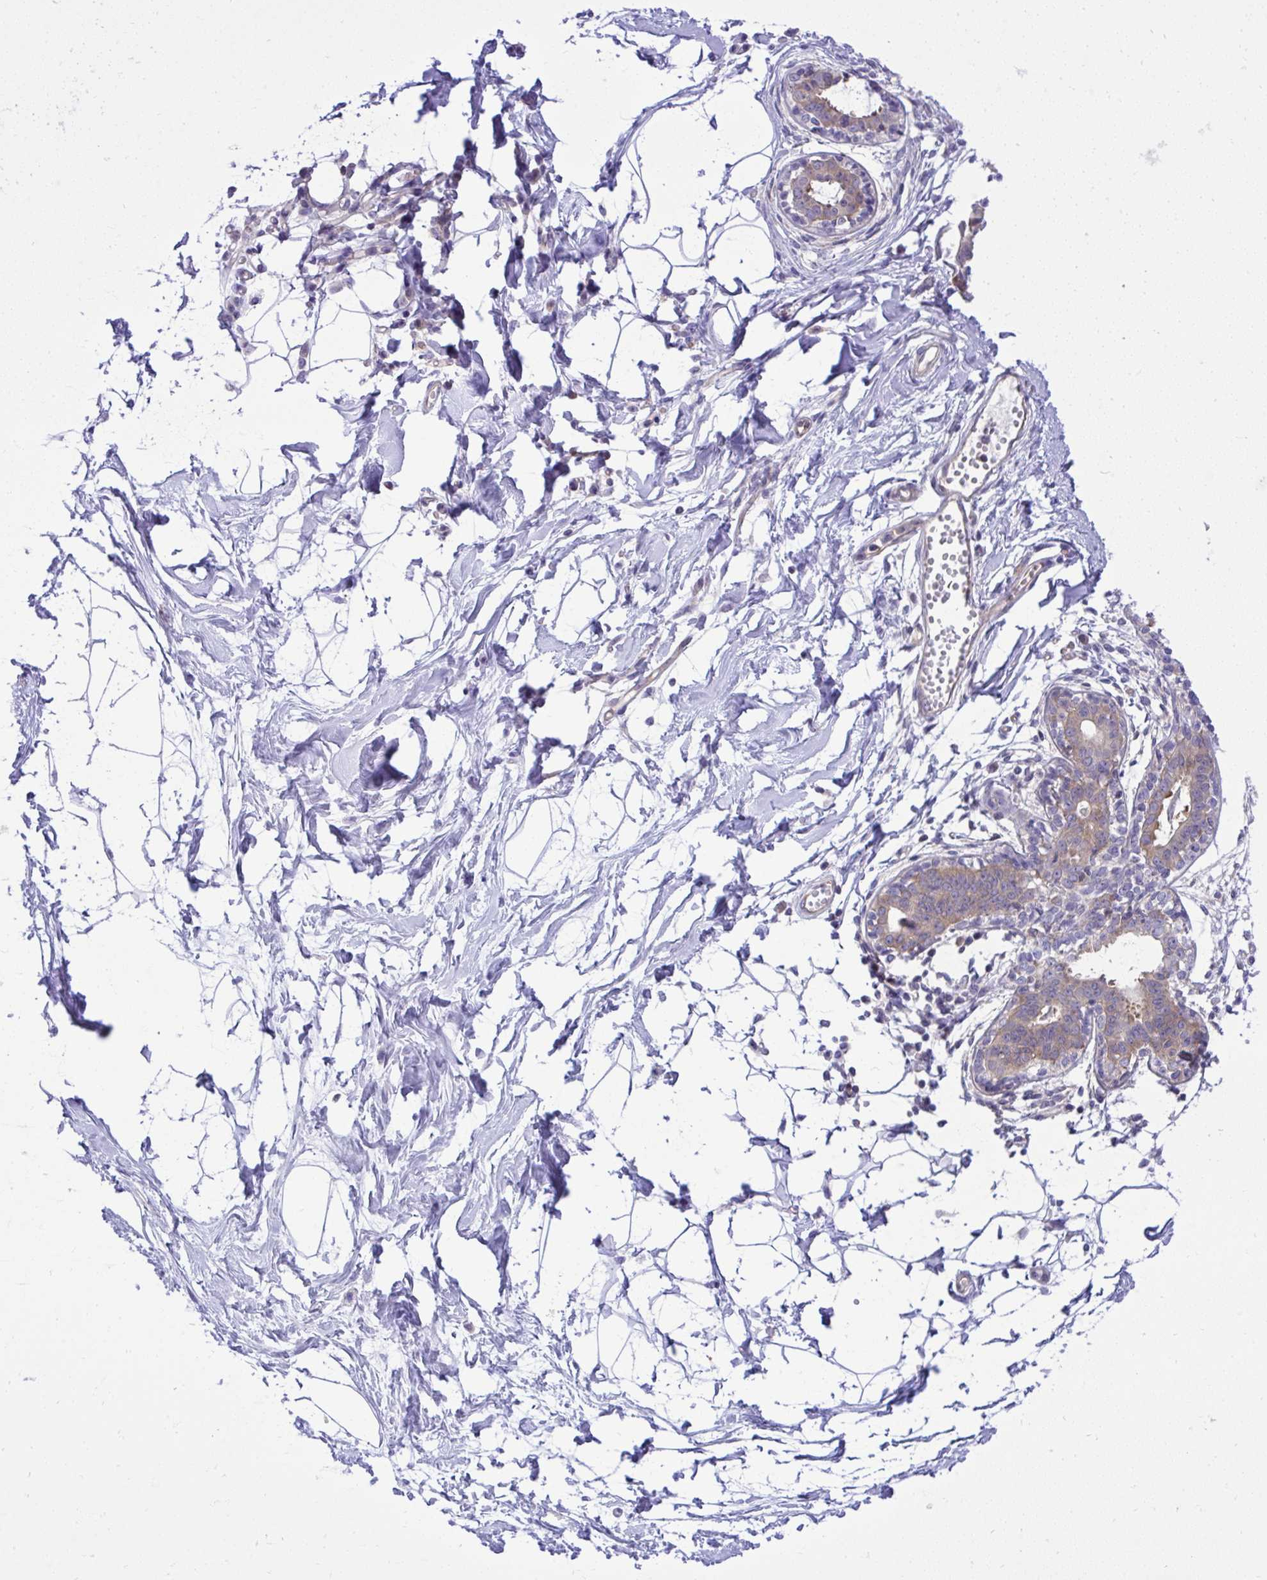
{"staining": {"intensity": "negative", "quantity": "none", "location": "none"}, "tissue": "breast", "cell_type": "Adipocytes", "image_type": "normal", "snomed": [{"axis": "morphology", "description": "Normal tissue, NOS"}, {"axis": "topography", "description": "Breast"}], "caption": "Histopathology image shows no protein staining in adipocytes of benign breast. (DAB (3,3'-diaminobenzidine) IHC, high magnification).", "gene": "PPP5C", "patient": {"sex": "female", "age": 45}}